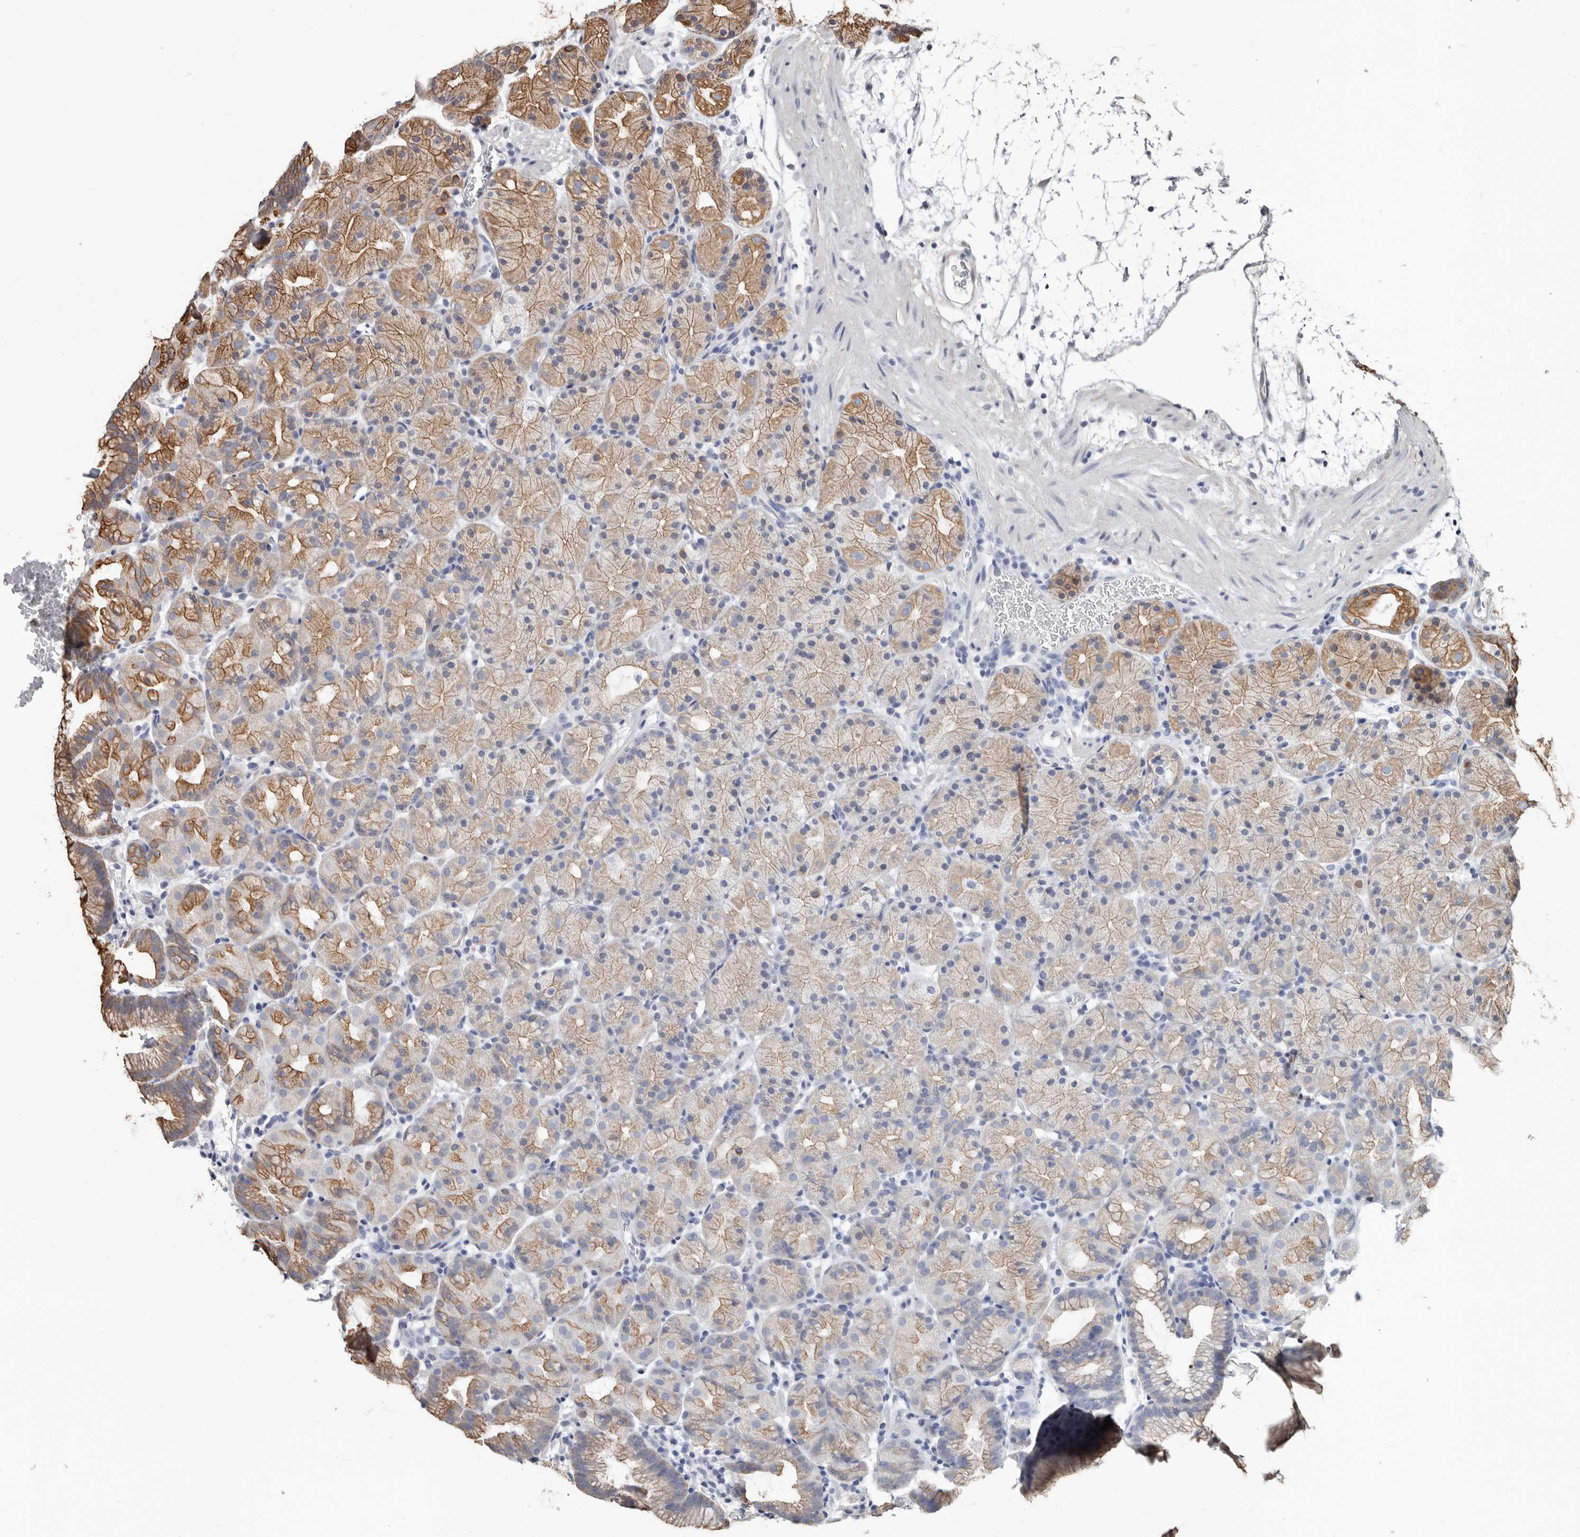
{"staining": {"intensity": "moderate", "quantity": ">75%", "location": "cytoplasmic/membranous"}, "tissue": "stomach", "cell_type": "Glandular cells", "image_type": "normal", "snomed": [{"axis": "morphology", "description": "Normal tissue, NOS"}, {"axis": "topography", "description": "Stomach, upper"}], "caption": "Brown immunohistochemical staining in benign stomach exhibits moderate cytoplasmic/membranous positivity in about >75% of glandular cells.", "gene": "MRPL18", "patient": {"sex": "male", "age": 48}}